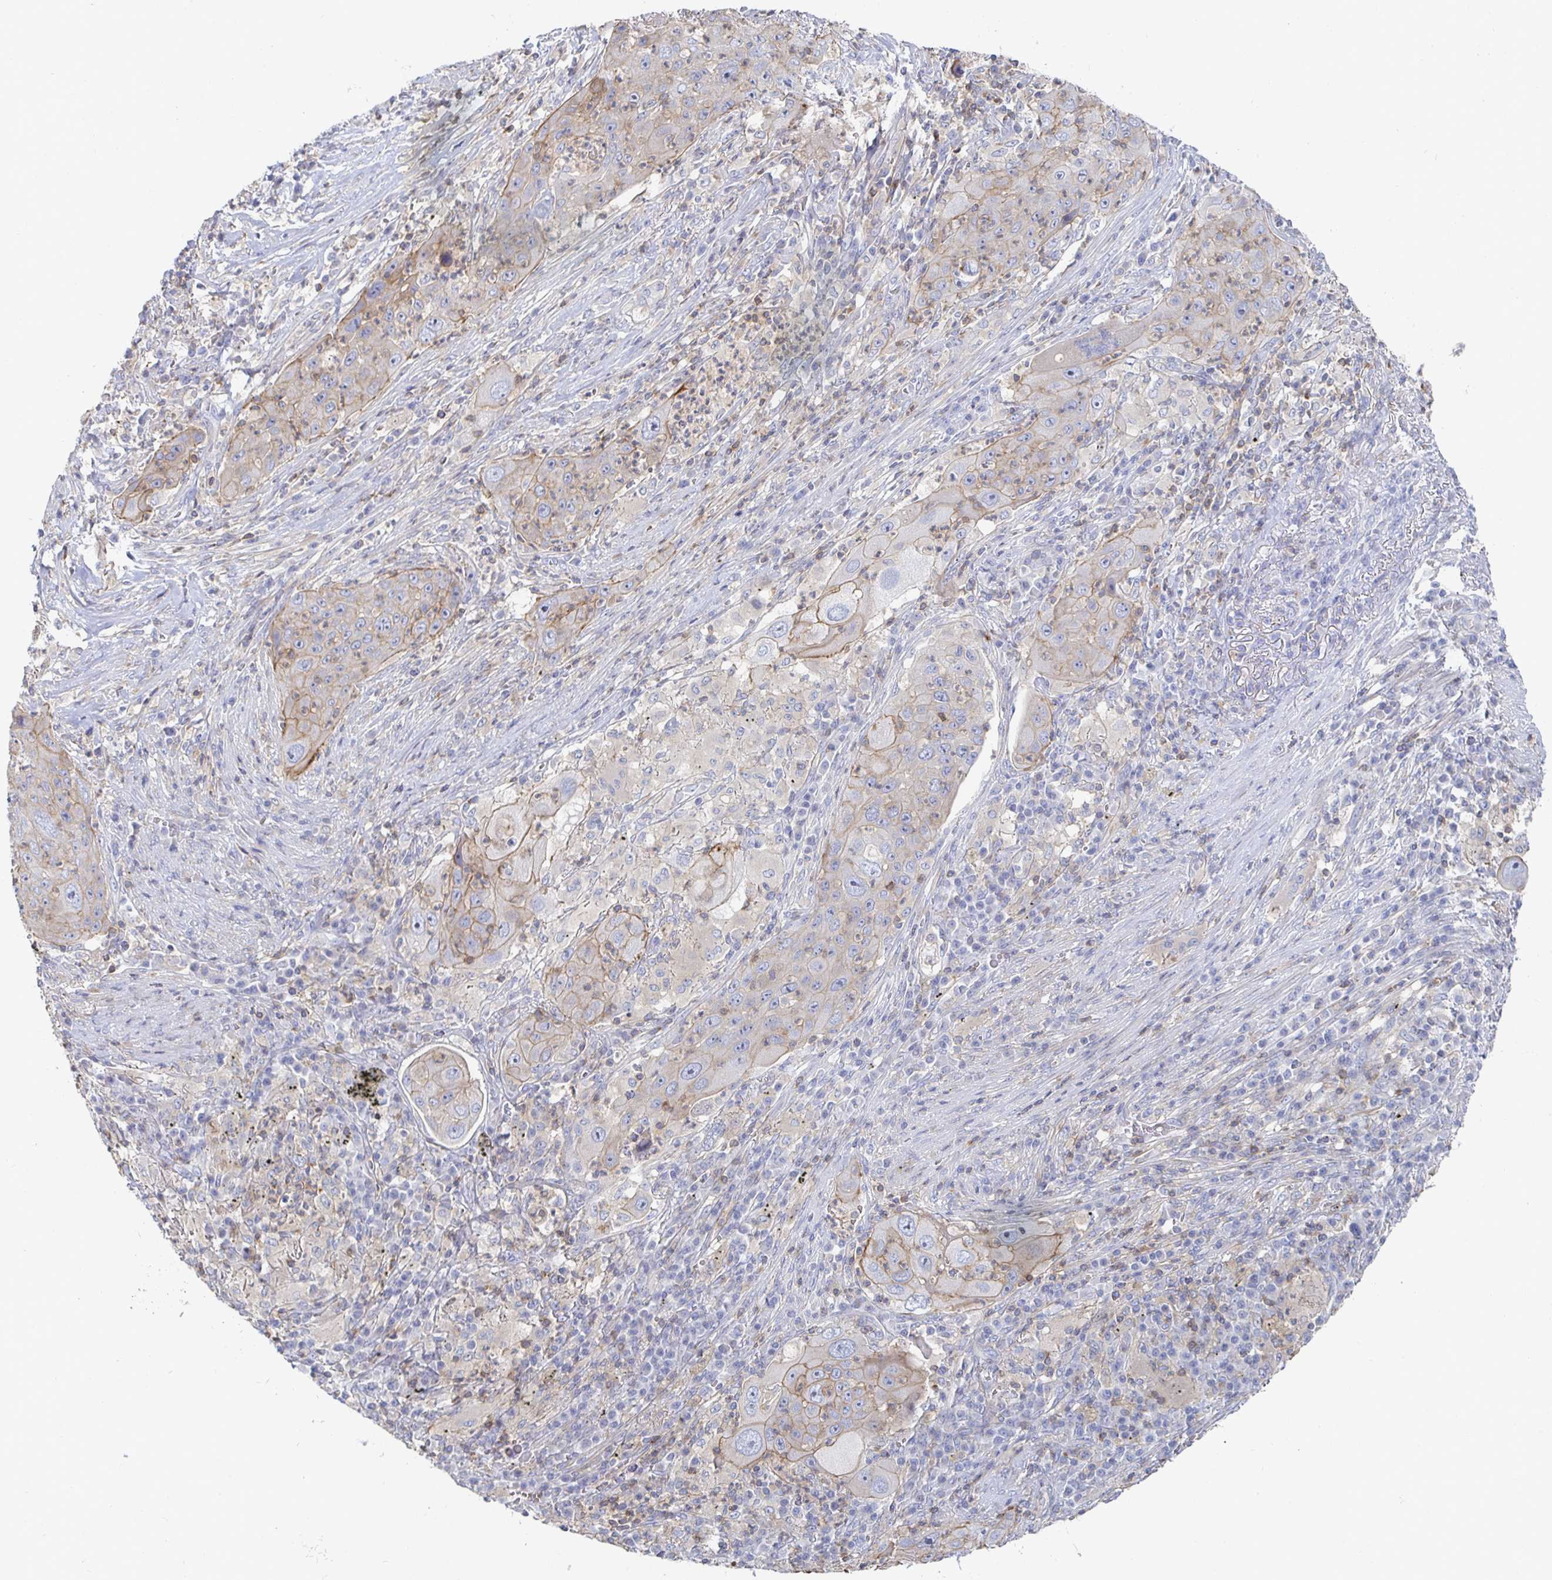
{"staining": {"intensity": "weak", "quantity": "25%-75%", "location": "cytoplasmic/membranous"}, "tissue": "lung cancer", "cell_type": "Tumor cells", "image_type": "cancer", "snomed": [{"axis": "morphology", "description": "Squamous cell carcinoma, NOS"}, {"axis": "topography", "description": "Lung"}], "caption": "Protein expression analysis of human lung cancer (squamous cell carcinoma) reveals weak cytoplasmic/membranous positivity in approximately 25%-75% of tumor cells. (Stains: DAB in brown, nuclei in blue, Microscopy: brightfield microscopy at high magnification).", "gene": "PIK3CD", "patient": {"sex": "female", "age": 59}}